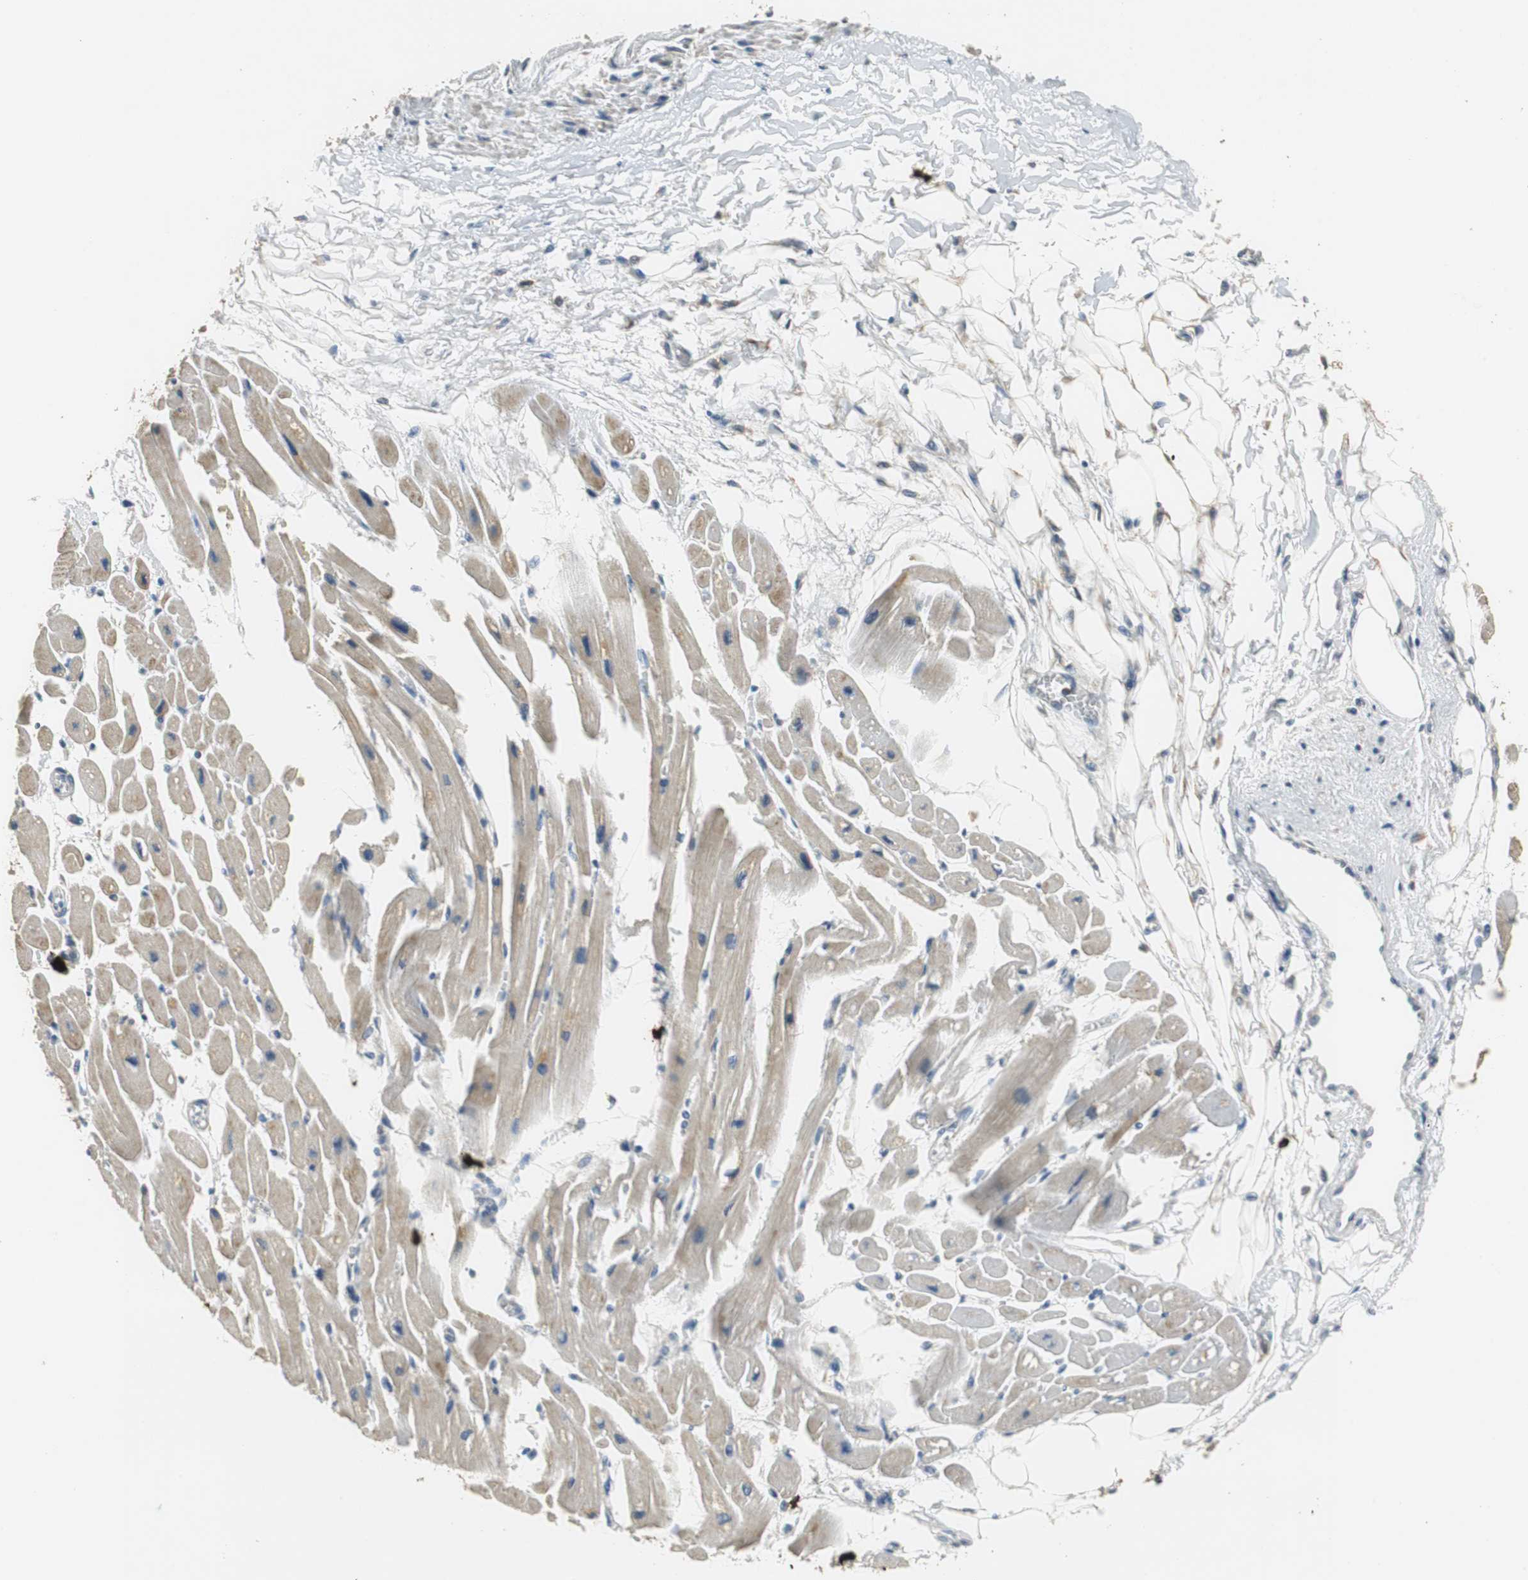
{"staining": {"intensity": "weak", "quantity": "25%-75%", "location": "cytoplasmic/membranous"}, "tissue": "heart muscle", "cell_type": "Cardiomyocytes", "image_type": "normal", "snomed": [{"axis": "morphology", "description": "Normal tissue, NOS"}, {"axis": "topography", "description": "Heart"}], "caption": "Brown immunohistochemical staining in normal heart muscle shows weak cytoplasmic/membranous expression in about 25%-75% of cardiomyocytes. Immunohistochemistry (ihc) stains the protein in brown and the nuclei are stained blue.", "gene": "CPA3", "patient": {"sex": "female", "age": 54}}